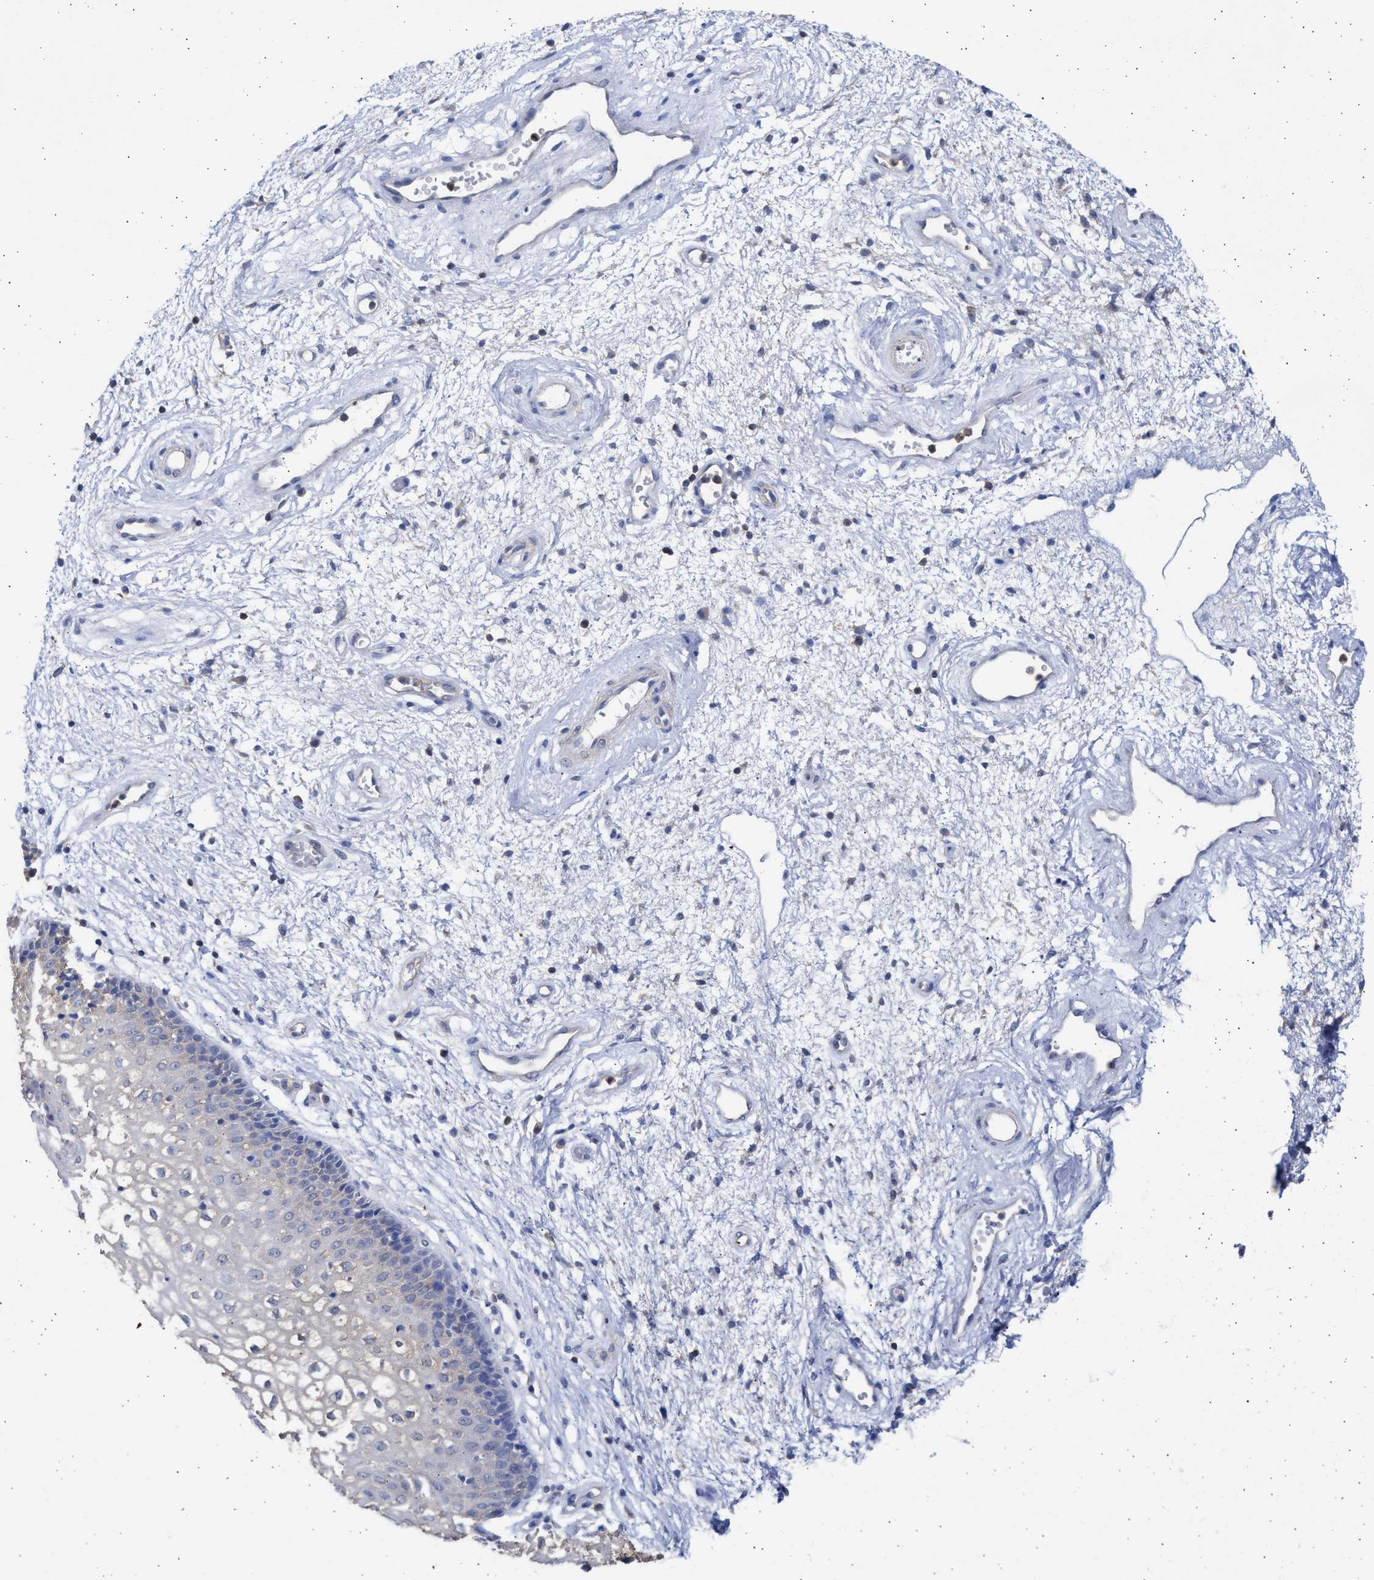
{"staining": {"intensity": "negative", "quantity": "none", "location": "none"}, "tissue": "vagina", "cell_type": "Squamous epithelial cells", "image_type": "normal", "snomed": [{"axis": "morphology", "description": "Normal tissue, NOS"}, {"axis": "topography", "description": "Vagina"}], "caption": "DAB immunohistochemical staining of normal vagina reveals no significant expression in squamous epithelial cells.", "gene": "ALDOC", "patient": {"sex": "female", "age": 34}}